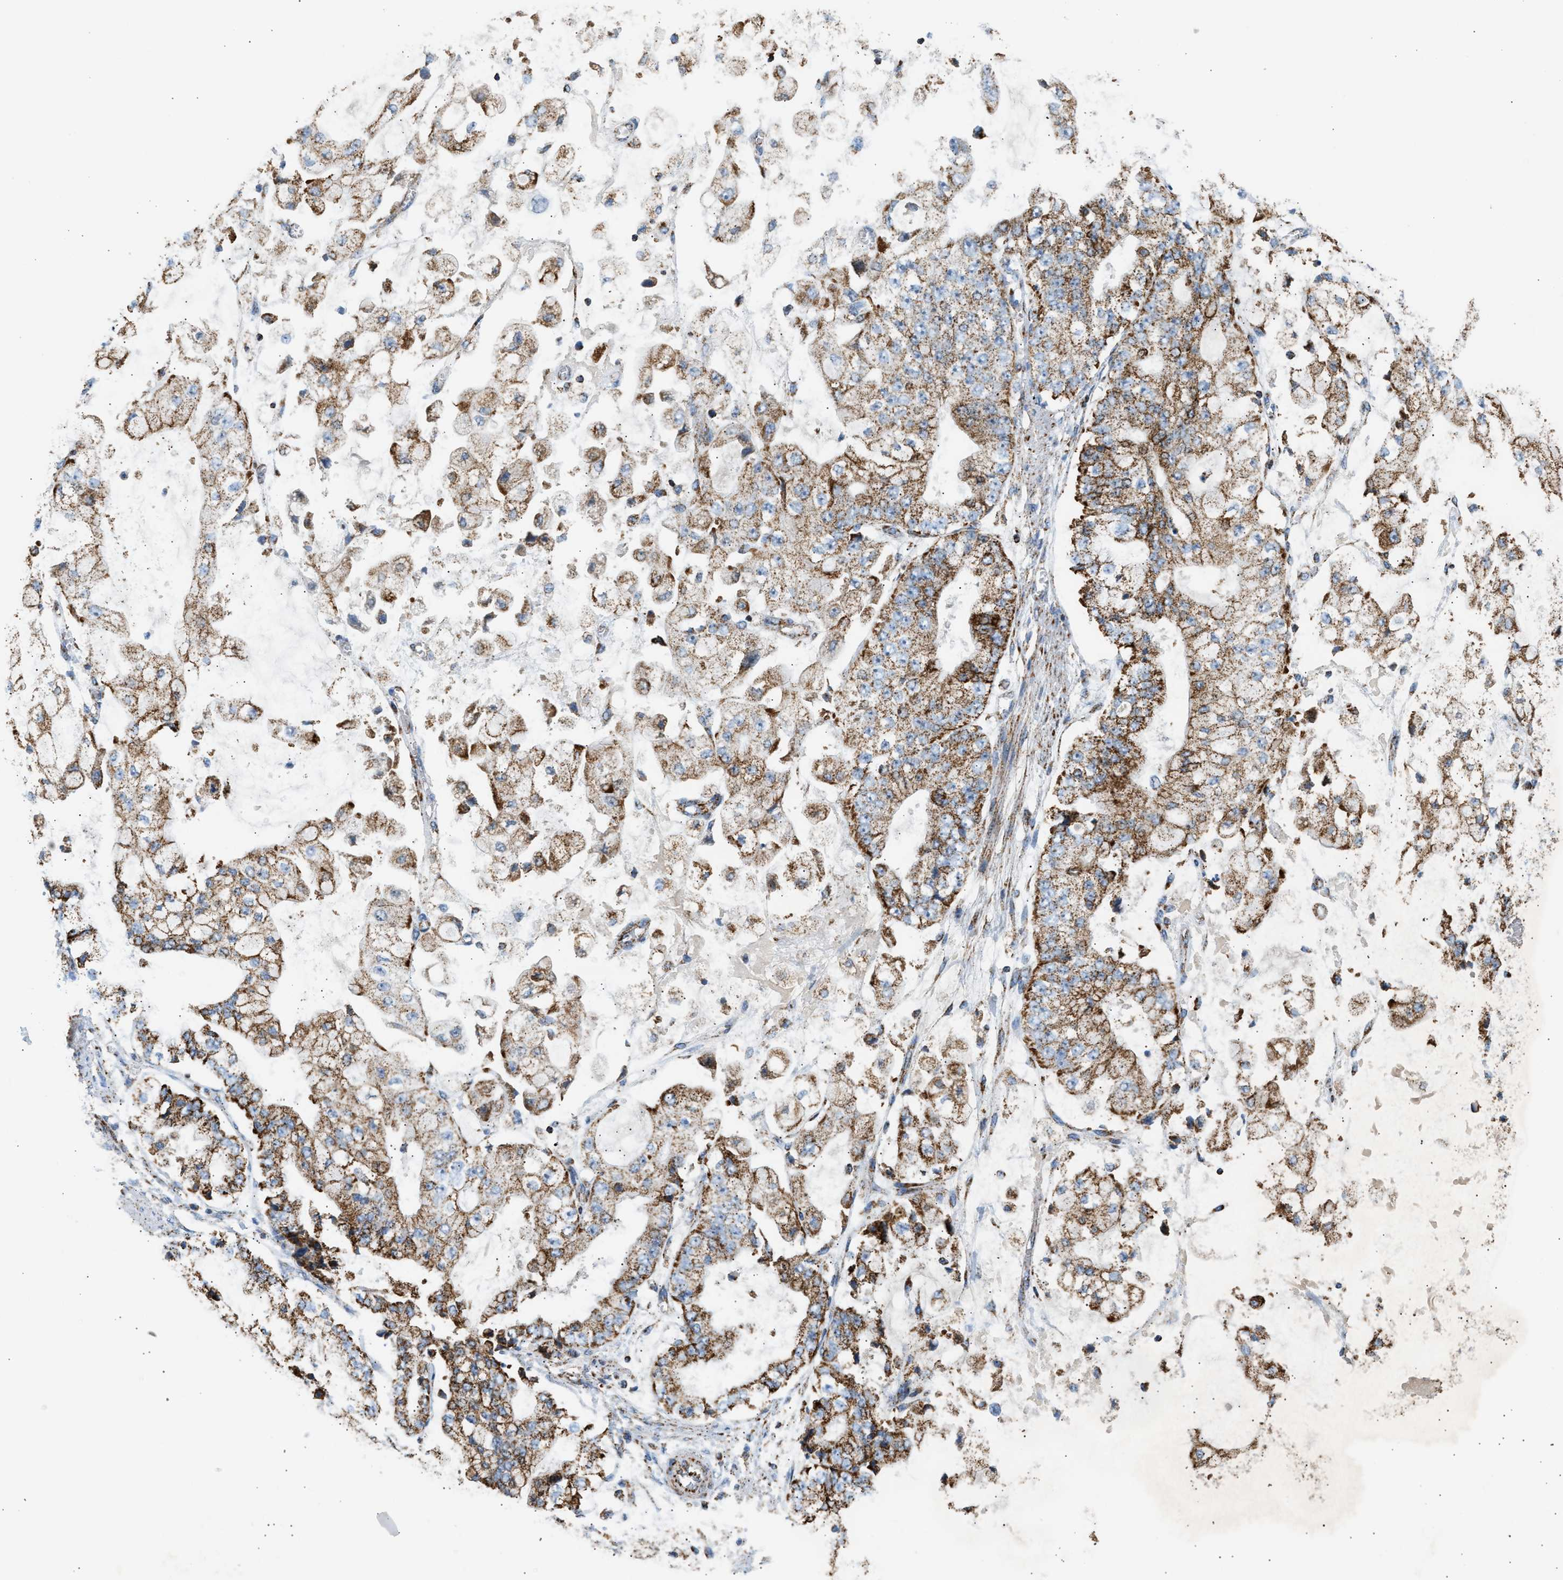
{"staining": {"intensity": "moderate", "quantity": ">75%", "location": "cytoplasmic/membranous"}, "tissue": "stomach cancer", "cell_type": "Tumor cells", "image_type": "cancer", "snomed": [{"axis": "morphology", "description": "Adenocarcinoma, NOS"}, {"axis": "topography", "description": "Stomach"}], "caption": "The photomicrograph exhibits immunohistochemical staining of stomach cancer (adenocarcinoma). There is moderate cytoplasmic/membranous expression is identified in approximately >75% of tumor cells.", "gene": "OGDH", "patient": {"sex": "male", "age": 76}}